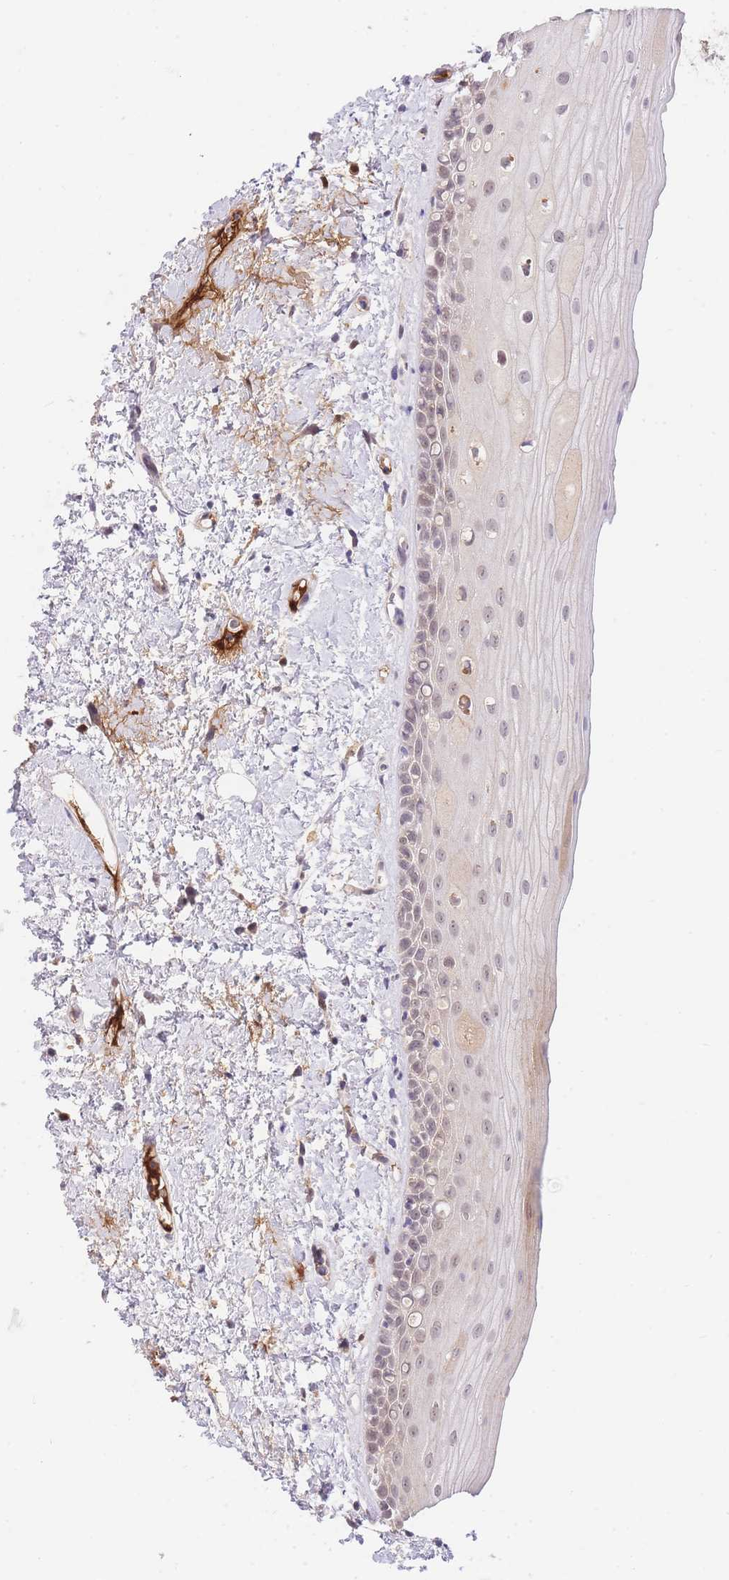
{"staining": {"intensity": "weak", "quantity": ">75%", "location": "nuclear"}, "tissue": "oral mucosa", "cell_type": "Squamous epithelial cells", "image_type": "normal", "snomed": [{"axis": "morphology", "description": "Normal tissue, NOS"}, {"axis": "topography", "description": "Oral tissue"}], "caption": "This is a histology image of IHC staining of normal oral mucosa, which shows weak positivity in the nuclear of squamous epithelial cells.", "gene": "SLC25A33", "patient": {"sex": "female", "age": 76}}